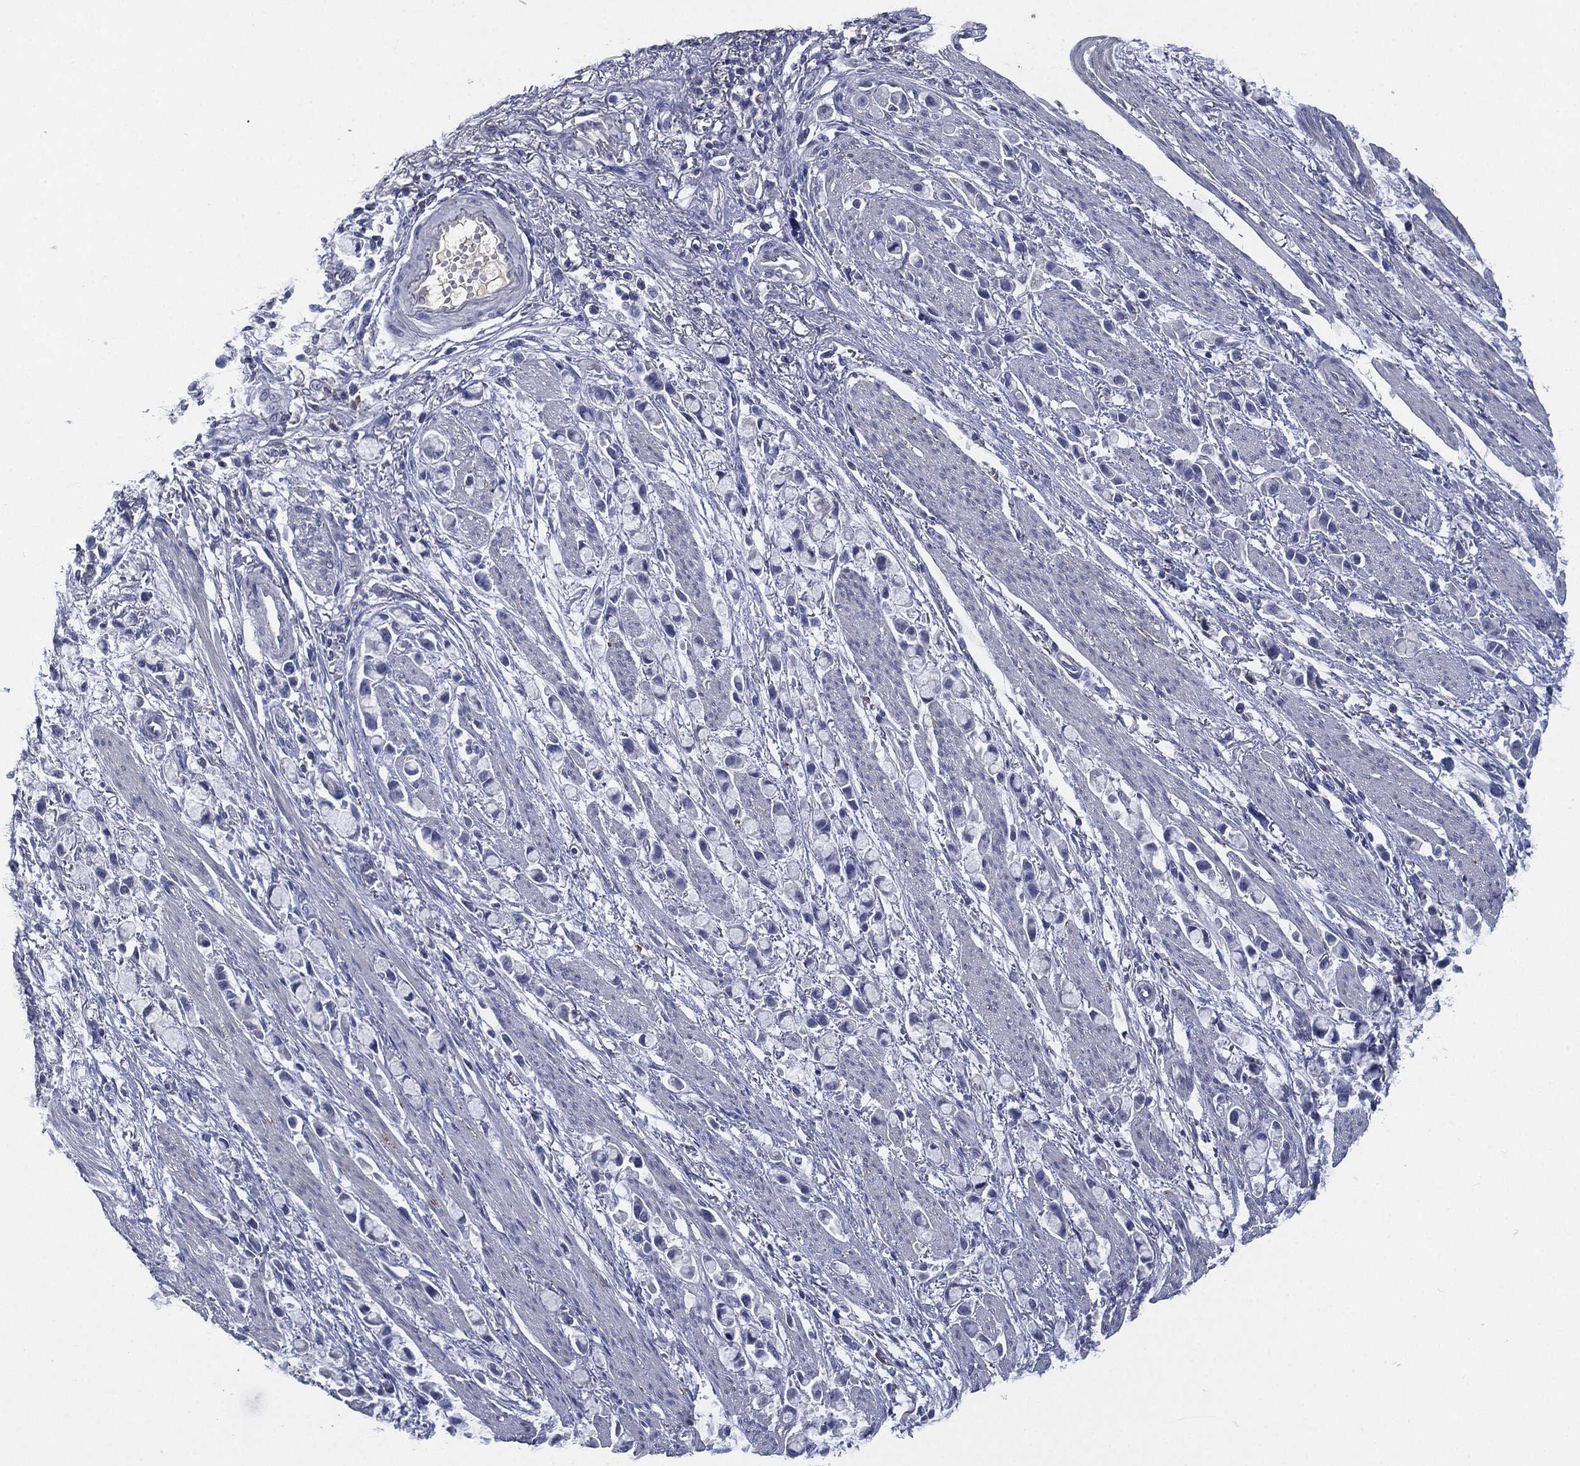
{"staining": {"intensity": "negative", "quantity": "none", "location": "none"}, "tissue": "stomach cancer", "cell_type": "Tumor cells", "image_type": "cancer", "snomed": [{"axis": "morphology", "description": "Adenocarcinoma, NOS"}, {"axis": "topography", "description": "Stomach"}], "caption": "IHC micrograph of neoplastic tissue: stomach adenocarcinoma stained with DAB demonstrates no significant protein expression in tumor cells.", "gene": "CD27", "patient": {"sex": "female", "age": 81}}